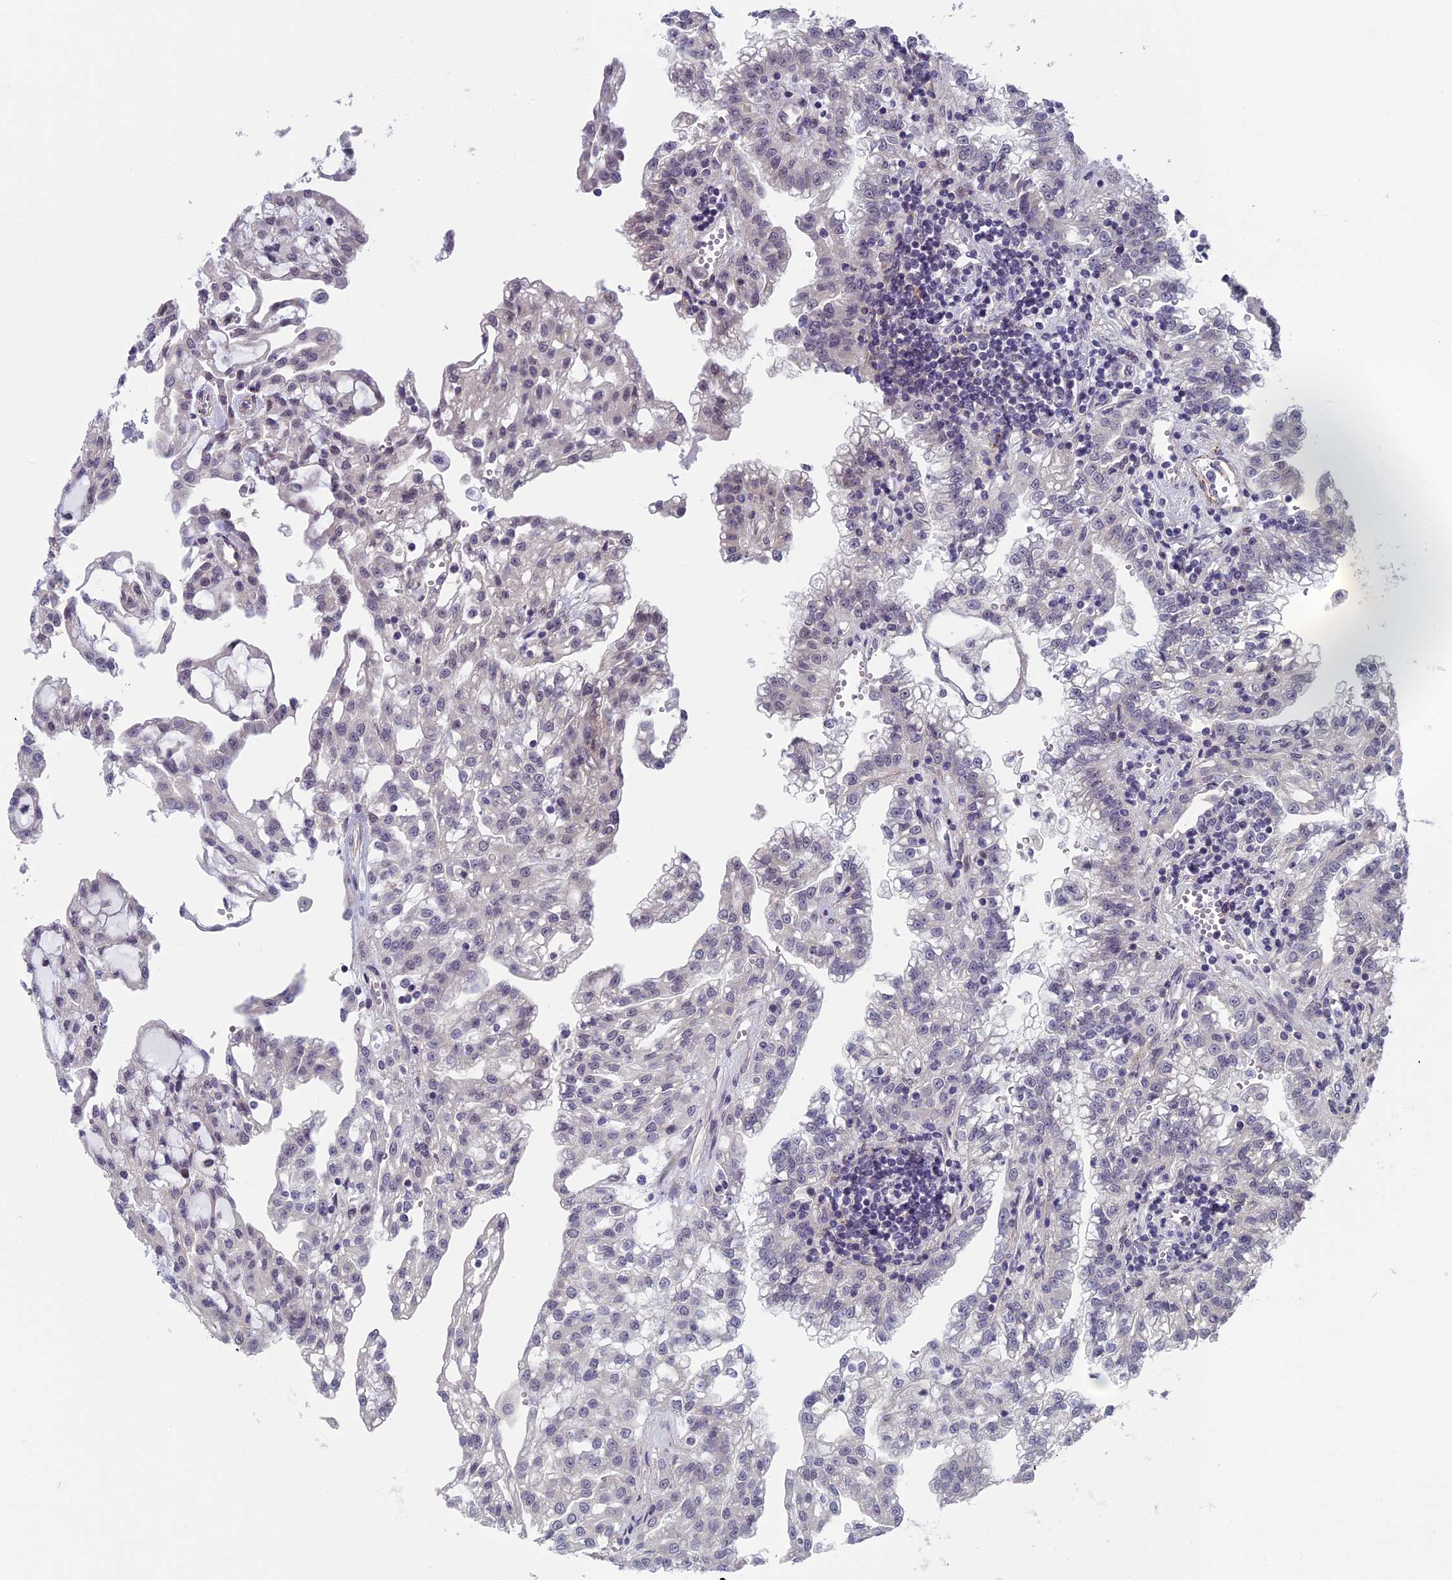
{"staining": {"intensity": "negative", "quantity": "none", "location": "none"}, "tissue": "renal cancer", "cell_type": "Tumor cells", "image_type": "cancer", "snomed": [{"axis": "morphology", "description": "Adenocarcinoma, NOS"}, {"axis": "topography", "description": "Kidney"}], "caption": "This is an immunohistochemistry histopathology image of human adenocarcinoma (renal). There is no staining in tumor cells.", "gene": "CNEP1R1", "patient": {"sex": "male", "age": 63}}